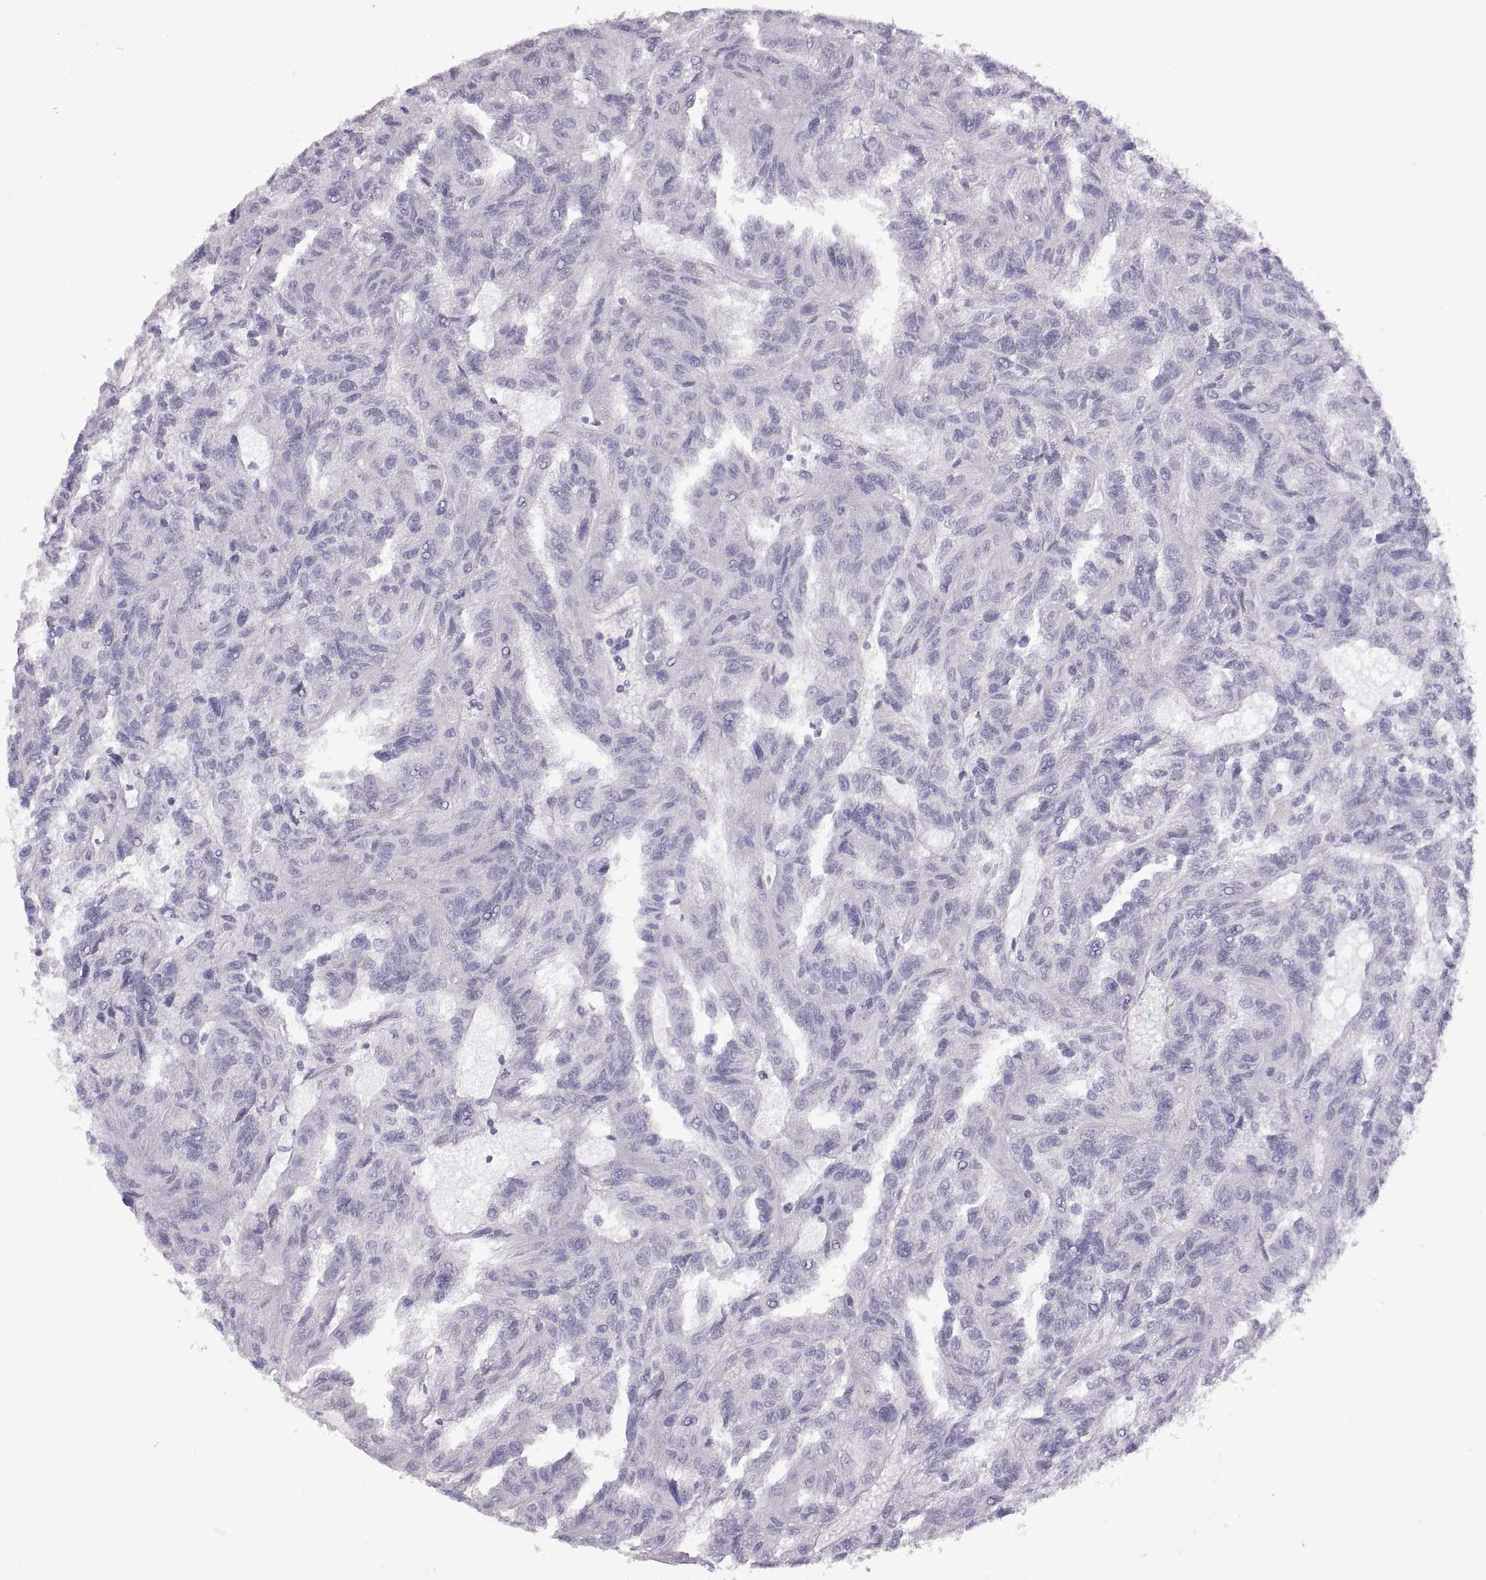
{"staining": {"intensity": "negative", "quantity": "none", "location": "none"}, "tissue": "renal cancer", "cell_type": "Tumor cells", "image_type": "cancer", "snomed": [{"axis": "morphology", "description": "Adenocarcinoma, NOS"}, {"axis": "topography", "description": "Kidney"}], "caption": "Tumor cells are negative for protein expression in human renal cancer (adenocarcinoma). Nuclei are stained in blue.", "gene": "RDM1", "patient": {"sex": "male", "age": 79}}